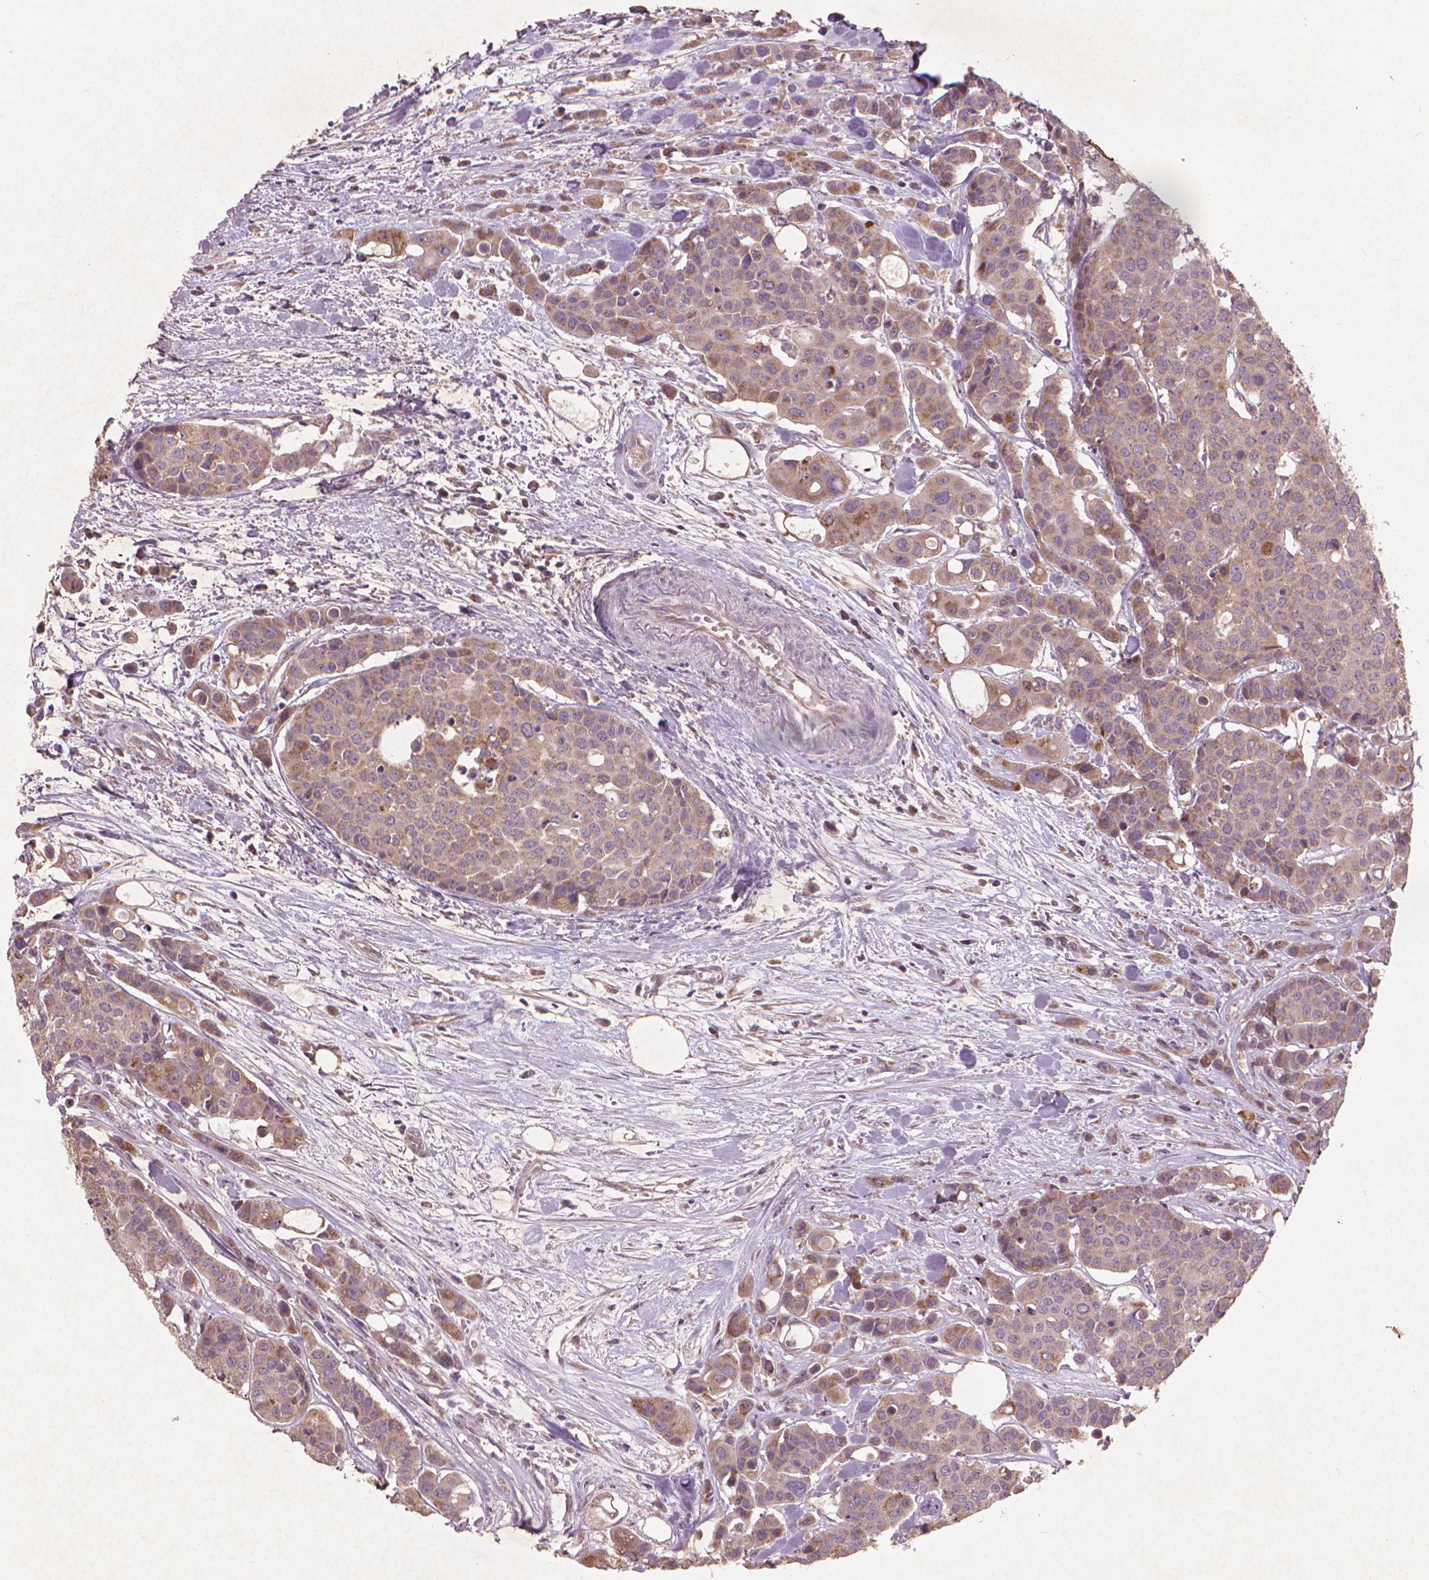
{"staining": {"intensity": "weak", "quantity": "25%-75%", "location": "cytoplasmic/membranous"}, "tissue": "carcinoid", "cell_type": "Tumor cells", "image_type": "cancer", "snomed": [{"axis": "morphology", "description": "Carcinoid, malignant, NOS"}, {"axis": "topography", "description": "Colon"}], "caption": "Tumor cells display weak cytoplasmic/membranous positivity in about 25%-75% of cells in carcinoid. The protein of interest is stained brown, and the nuclei are stained in blue (DAB IHC with brightfield microscopy, high magnification).", "gene": "NLRX1", "patient": {"sex": "male", "age": 81}}